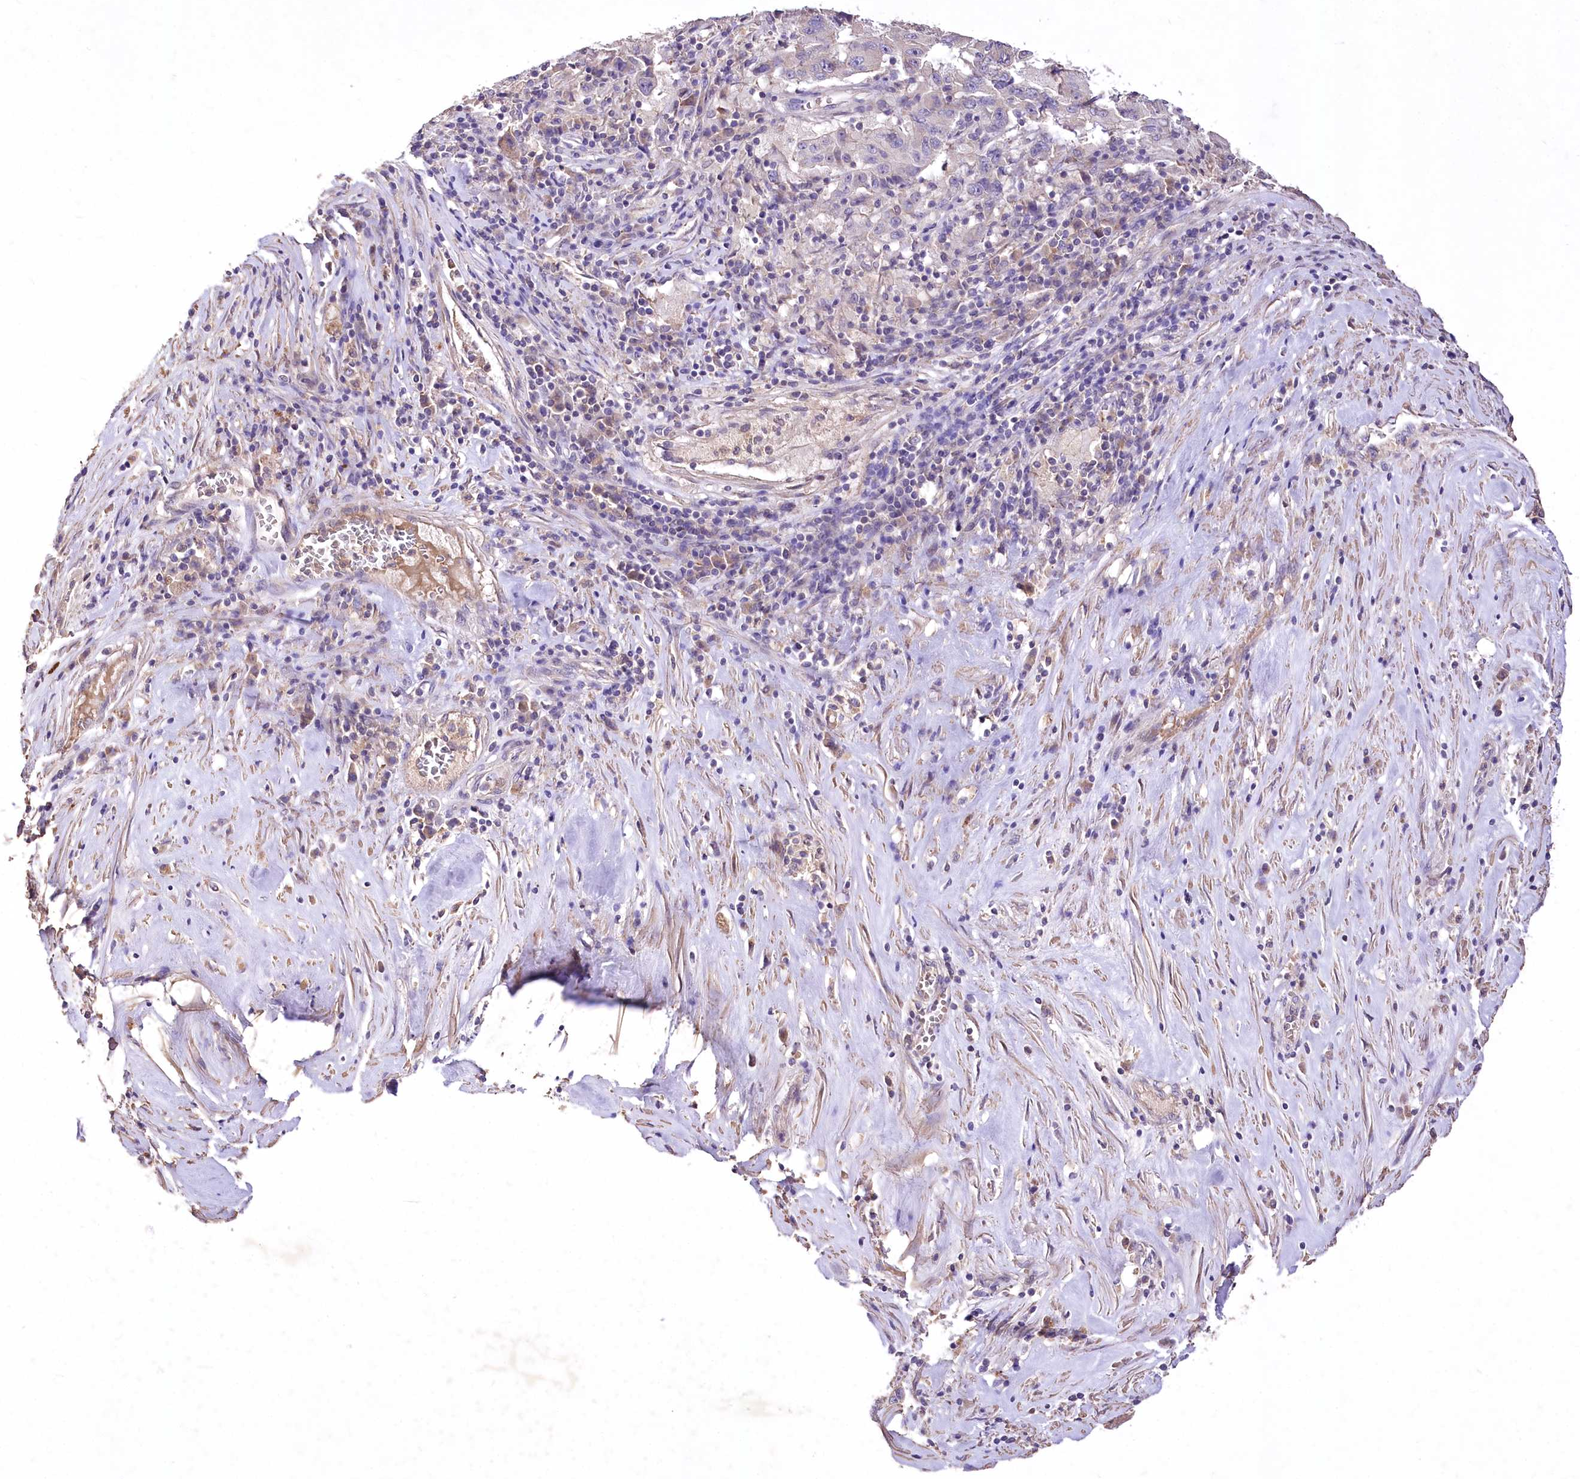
{"staining": {"intensity": "negative", "quantity": "none", "location": "none"}, "tissue": "pancreatic cancer", "cell_type": "Tumor cells", "image_type": "cancer", "snomed": [{"axis": "morphology", "description": "Adenocarcinoma, NOS"}, {"axis": "topography", "description": "Pancreas"}], "caption": "Pancreatic cancer was stained to show a protein in brown. There is no significant staining in tumor cells.", "gene": "PCYOX1L", "patient": {"sex": "male", "age": 63}}